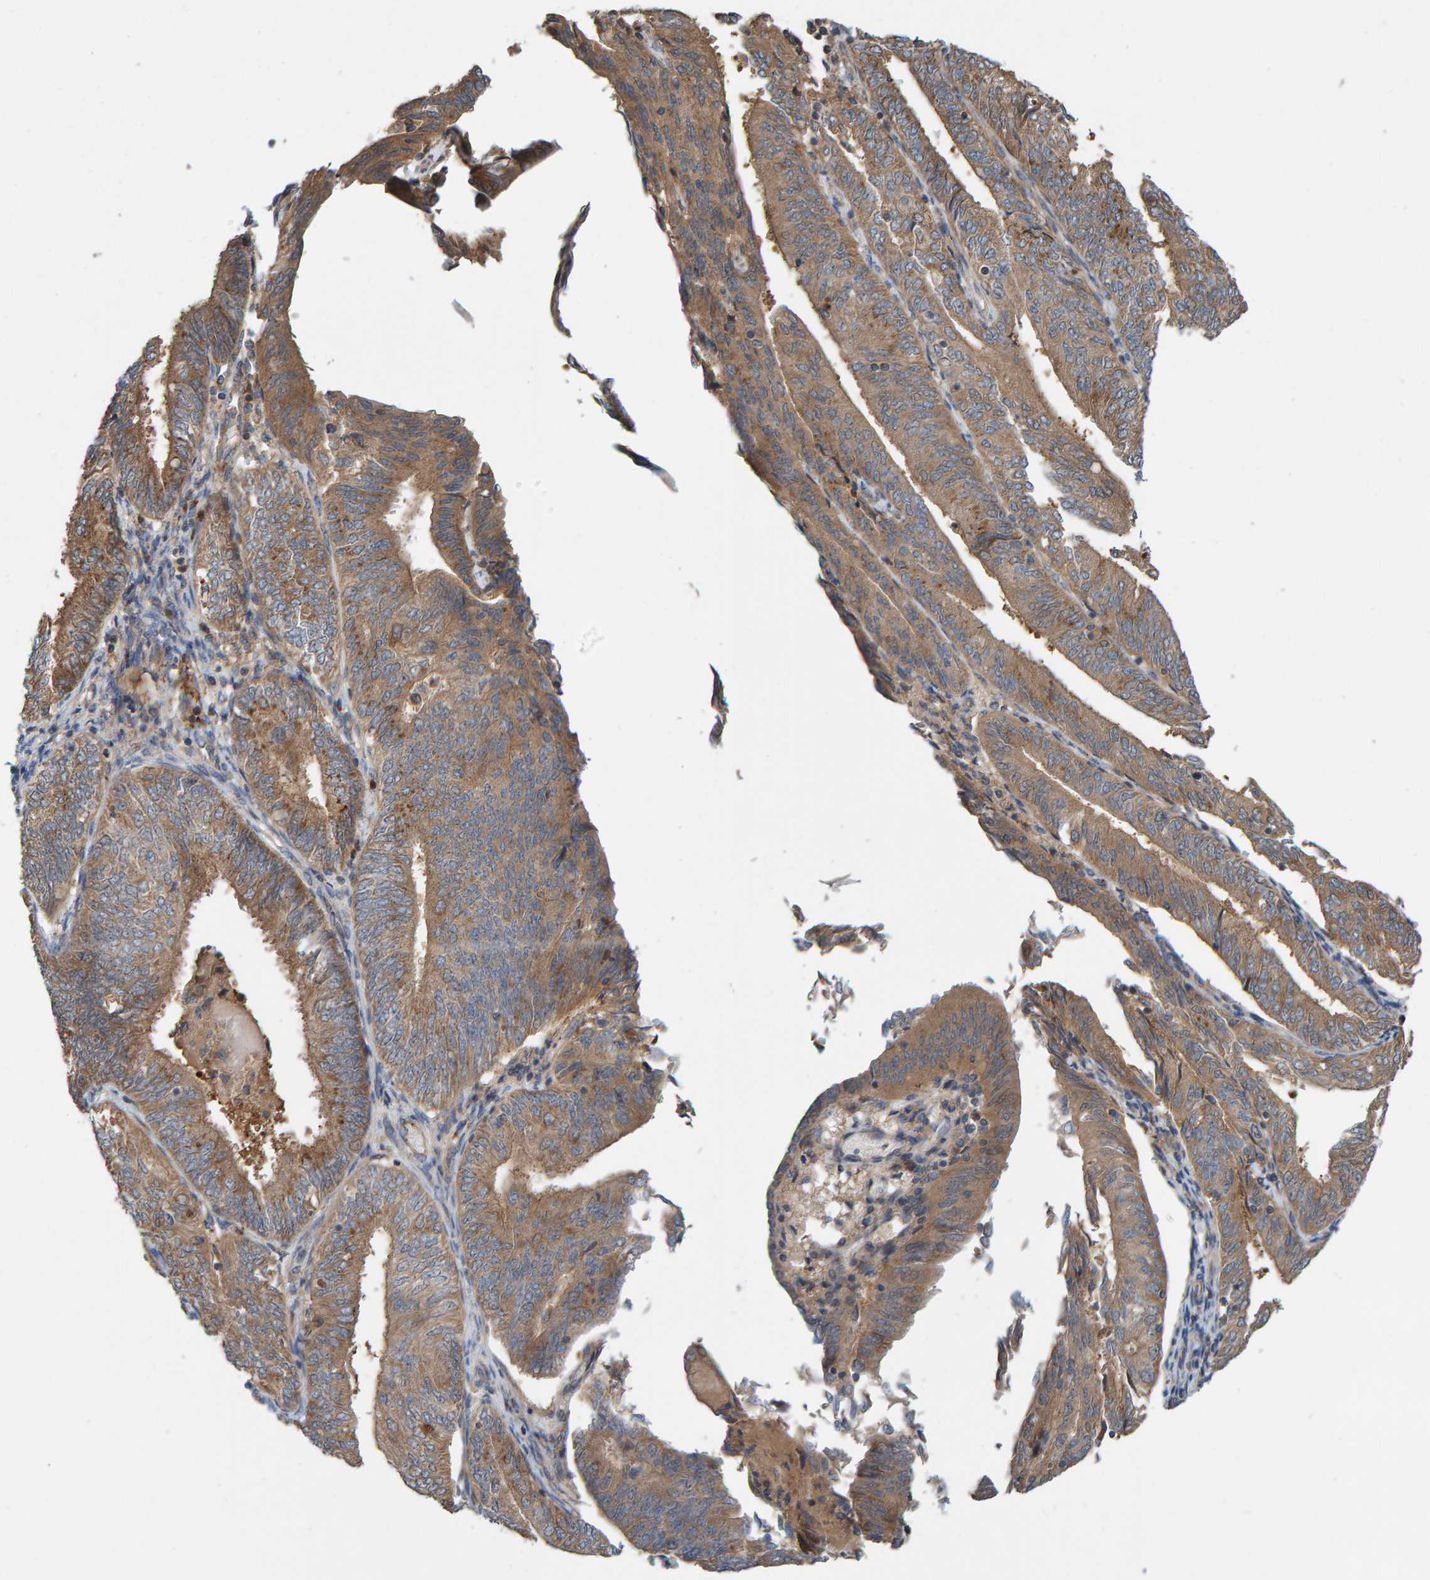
{"staining": {"intensity": "moderate", "quantity": ">75%", "location": "cytoplasmic/membranous"}, "tissue": "endometrial cancer", "cell_type": "Tumor cells", "image_type": "cancer", "snomed": [{"axis": "morphology", "description": "Adenocarcinoma, NOS"}, {"axis": "topography", "description": "Endometrium"}], "caption": "The image shows immunohistochemical staining of endometrial cancer (adenocarcinoma). There is moderate cytoplasmic/membranous positivity is seen in about >75% of tumor cells.", "gene": "KIAA0753", "patient": {"sex": "female", "age": 58}}